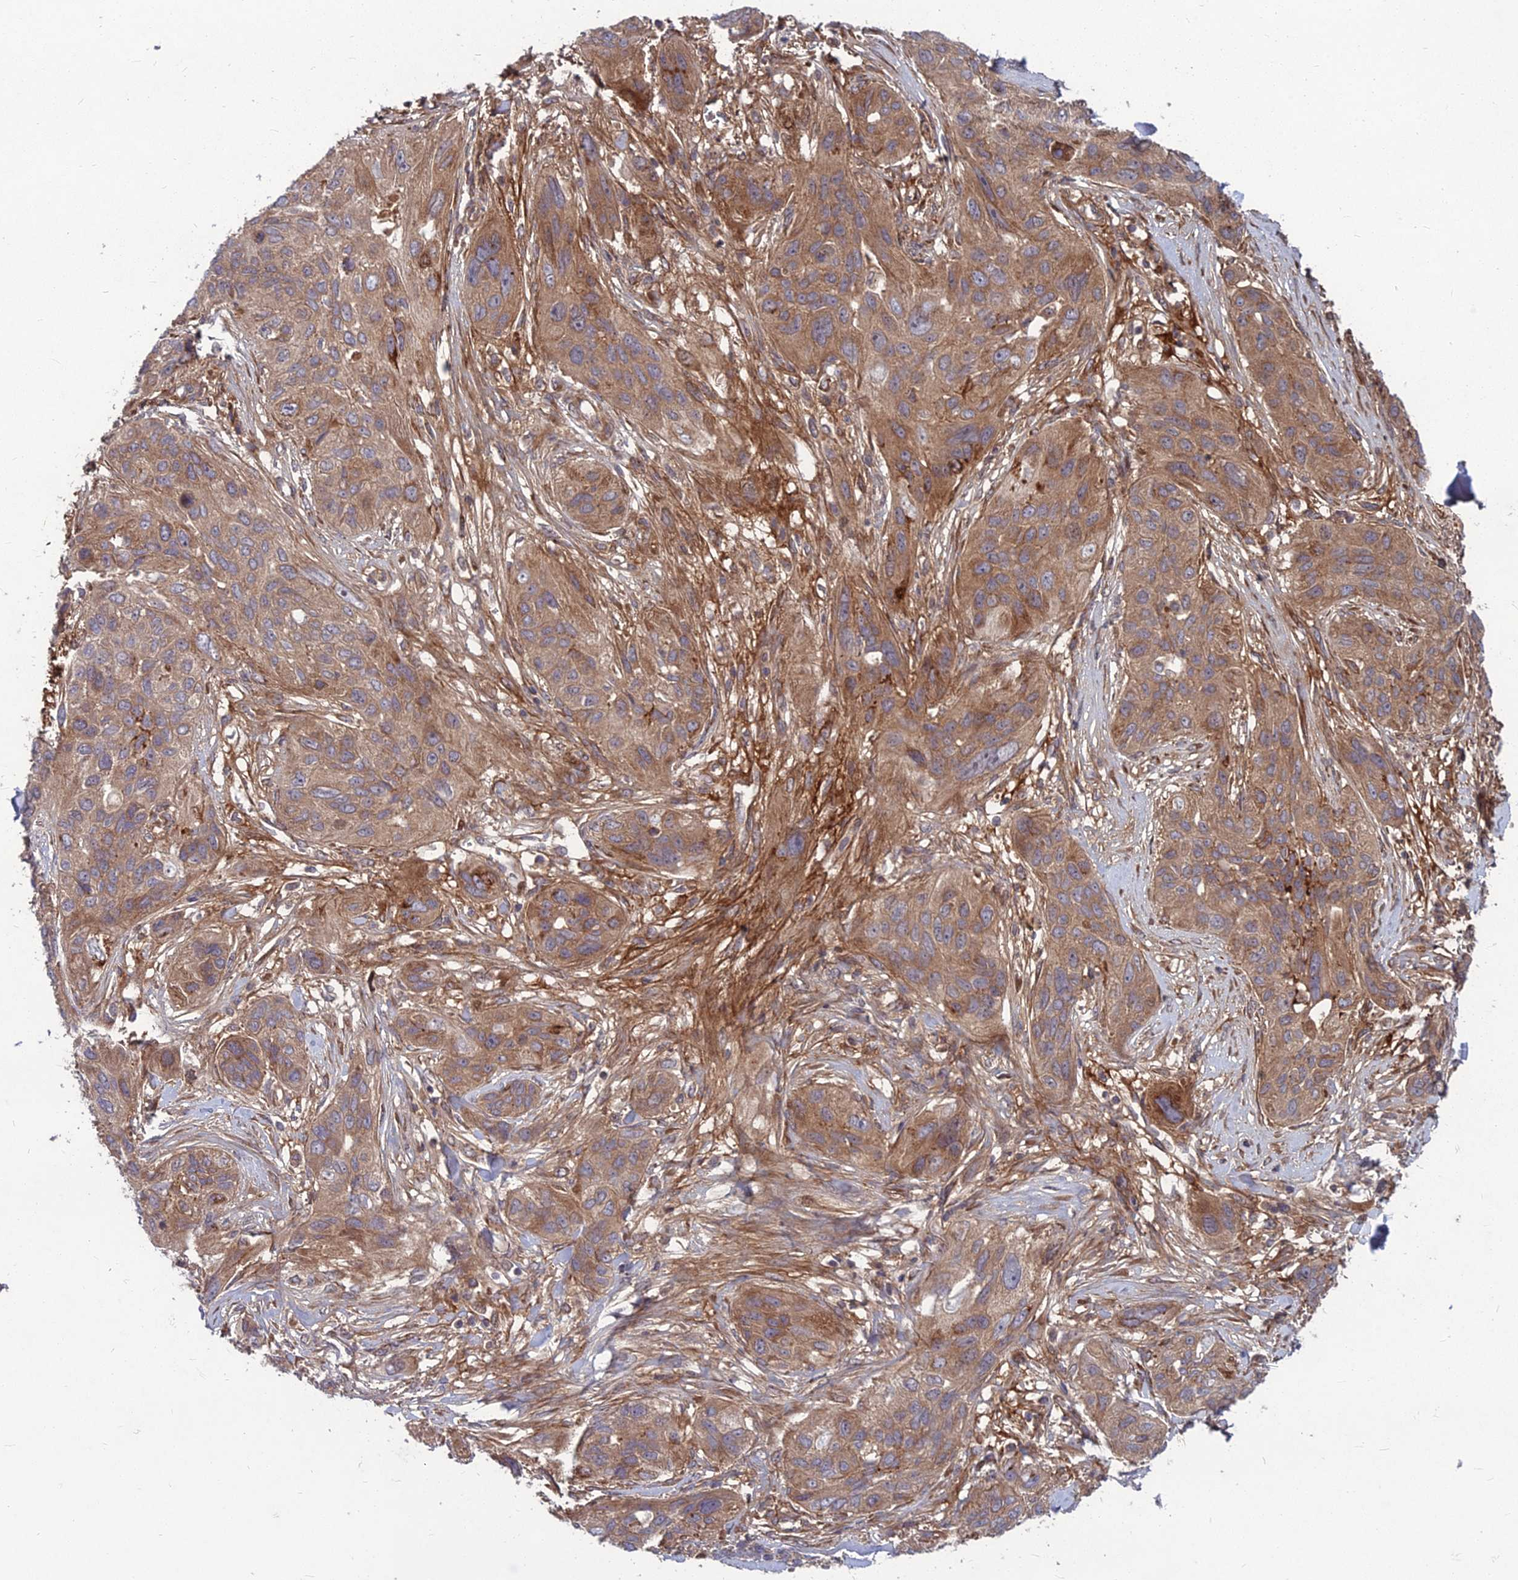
{"staining": {"intensity": "moderate", "quantity": ">75%", "location": "cytoplasmic/membranous"}, "tissue": "lung cancer", "cell_type": "Tumor cells", "image_type": "cancer", "snomed": [{"axis": "morphology", "description": "Squamous cell carcinoma, NOS"}, {"axis": "topography", "description": "Lung"}], "caption": "Moderate cytoplasmic/membranous protein positivity is identified in approximately >75% of tumor cells in lung cancer (squamous cell carcinoma).", "gene": "MFSD8", "patient": {"sex": "female", "age": 70}}